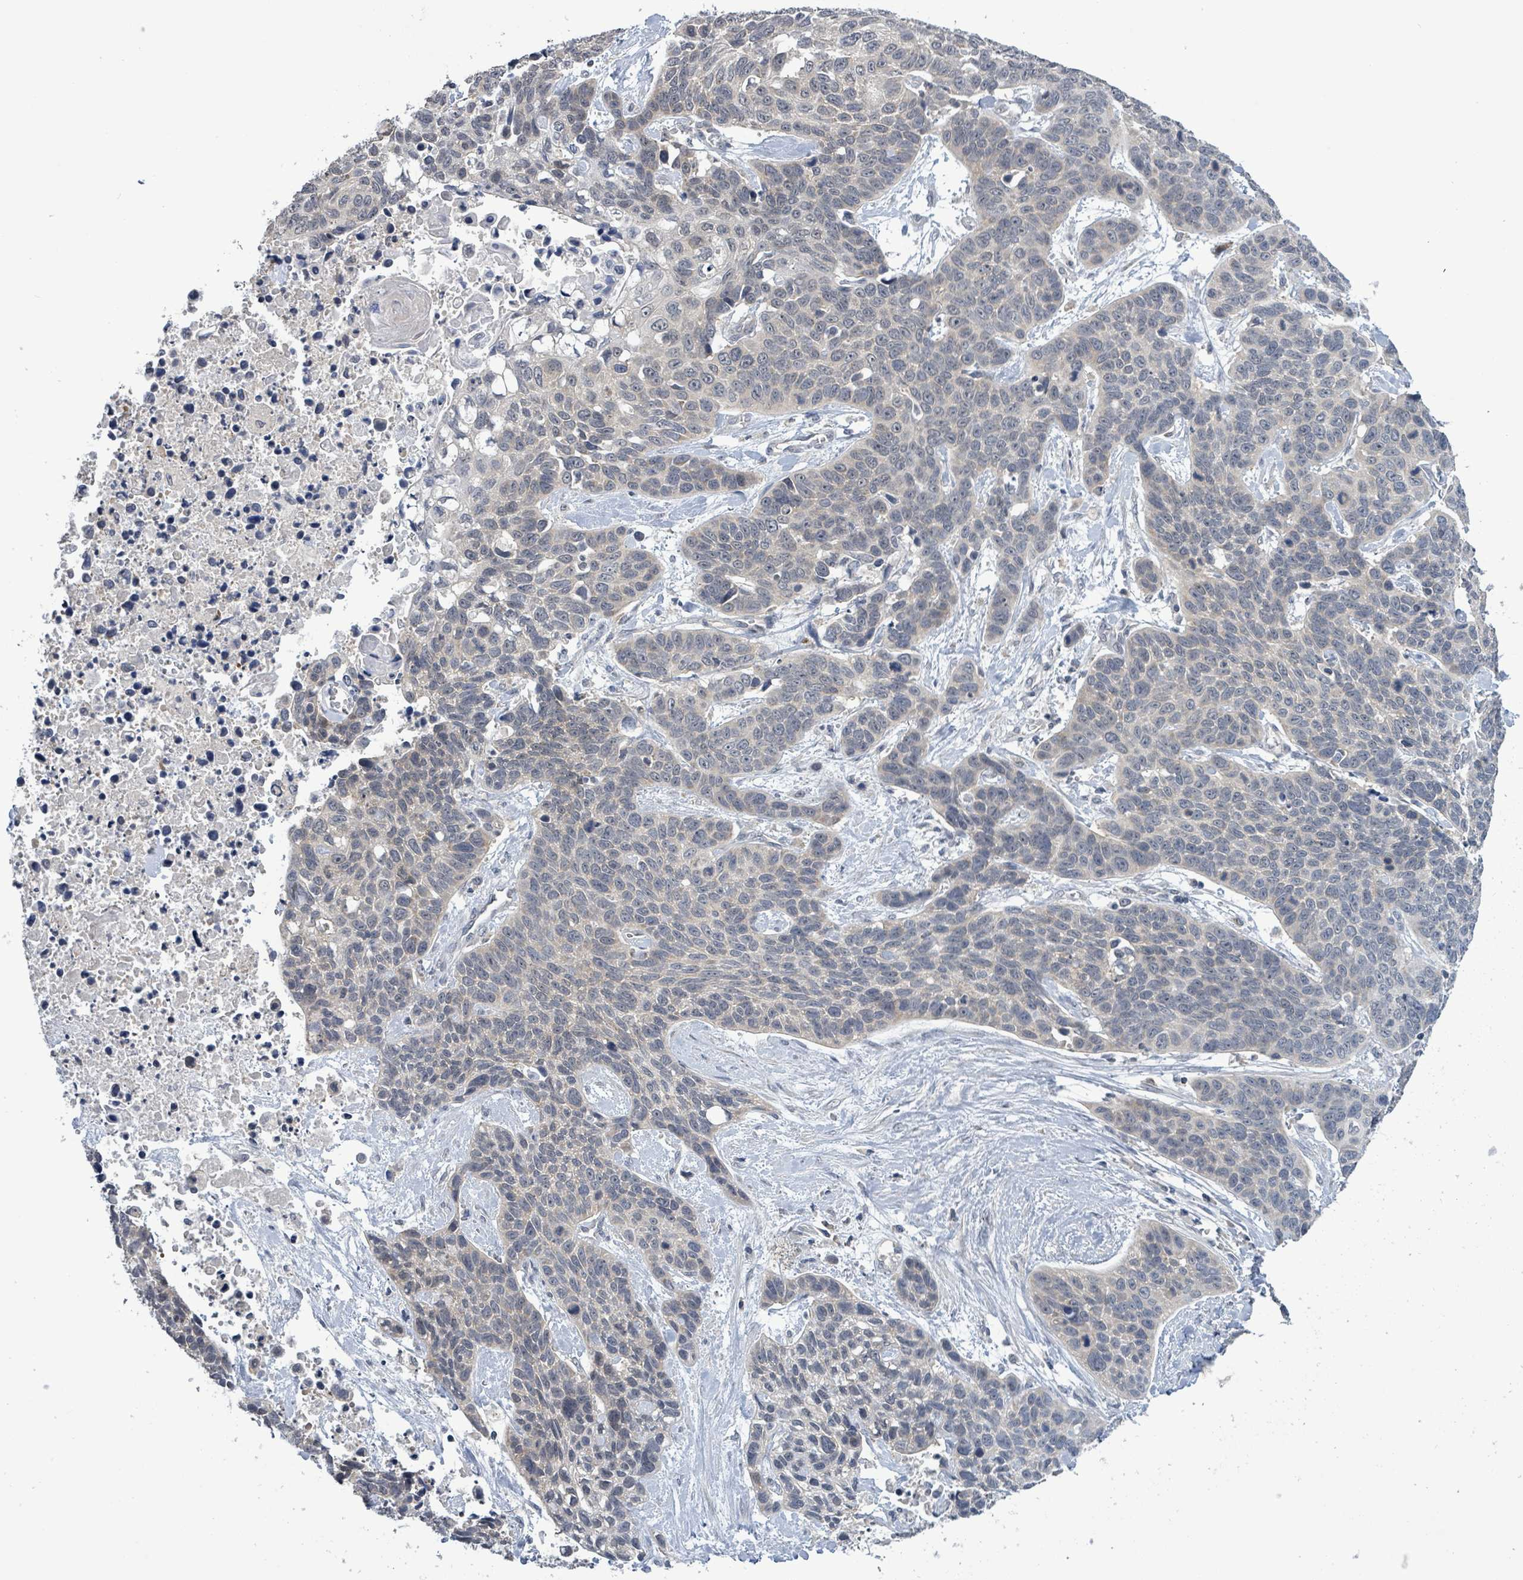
{"staining": {"intensity": "negative", "quantity": "none", "location": "none"}, "tissue": "lung cancer", "cell_type": "Tumor cells", "image_type": "cancer", "snomed": [{"axis": "morphology", "description": "Squamous cell carcinoma, NOS"}, {"axis": "topography", "description": "Lung"}], "caption": "This micrograph is of lung cancer (squamous cell carcinoma) stained with immunohistochemistry (IHC) to label a protein in brown with the nuclei are counter-stained blue. There is no staining in tumor cells.", "gene": "COQ10B", "patient": {"sex": "male", "age": 62}}